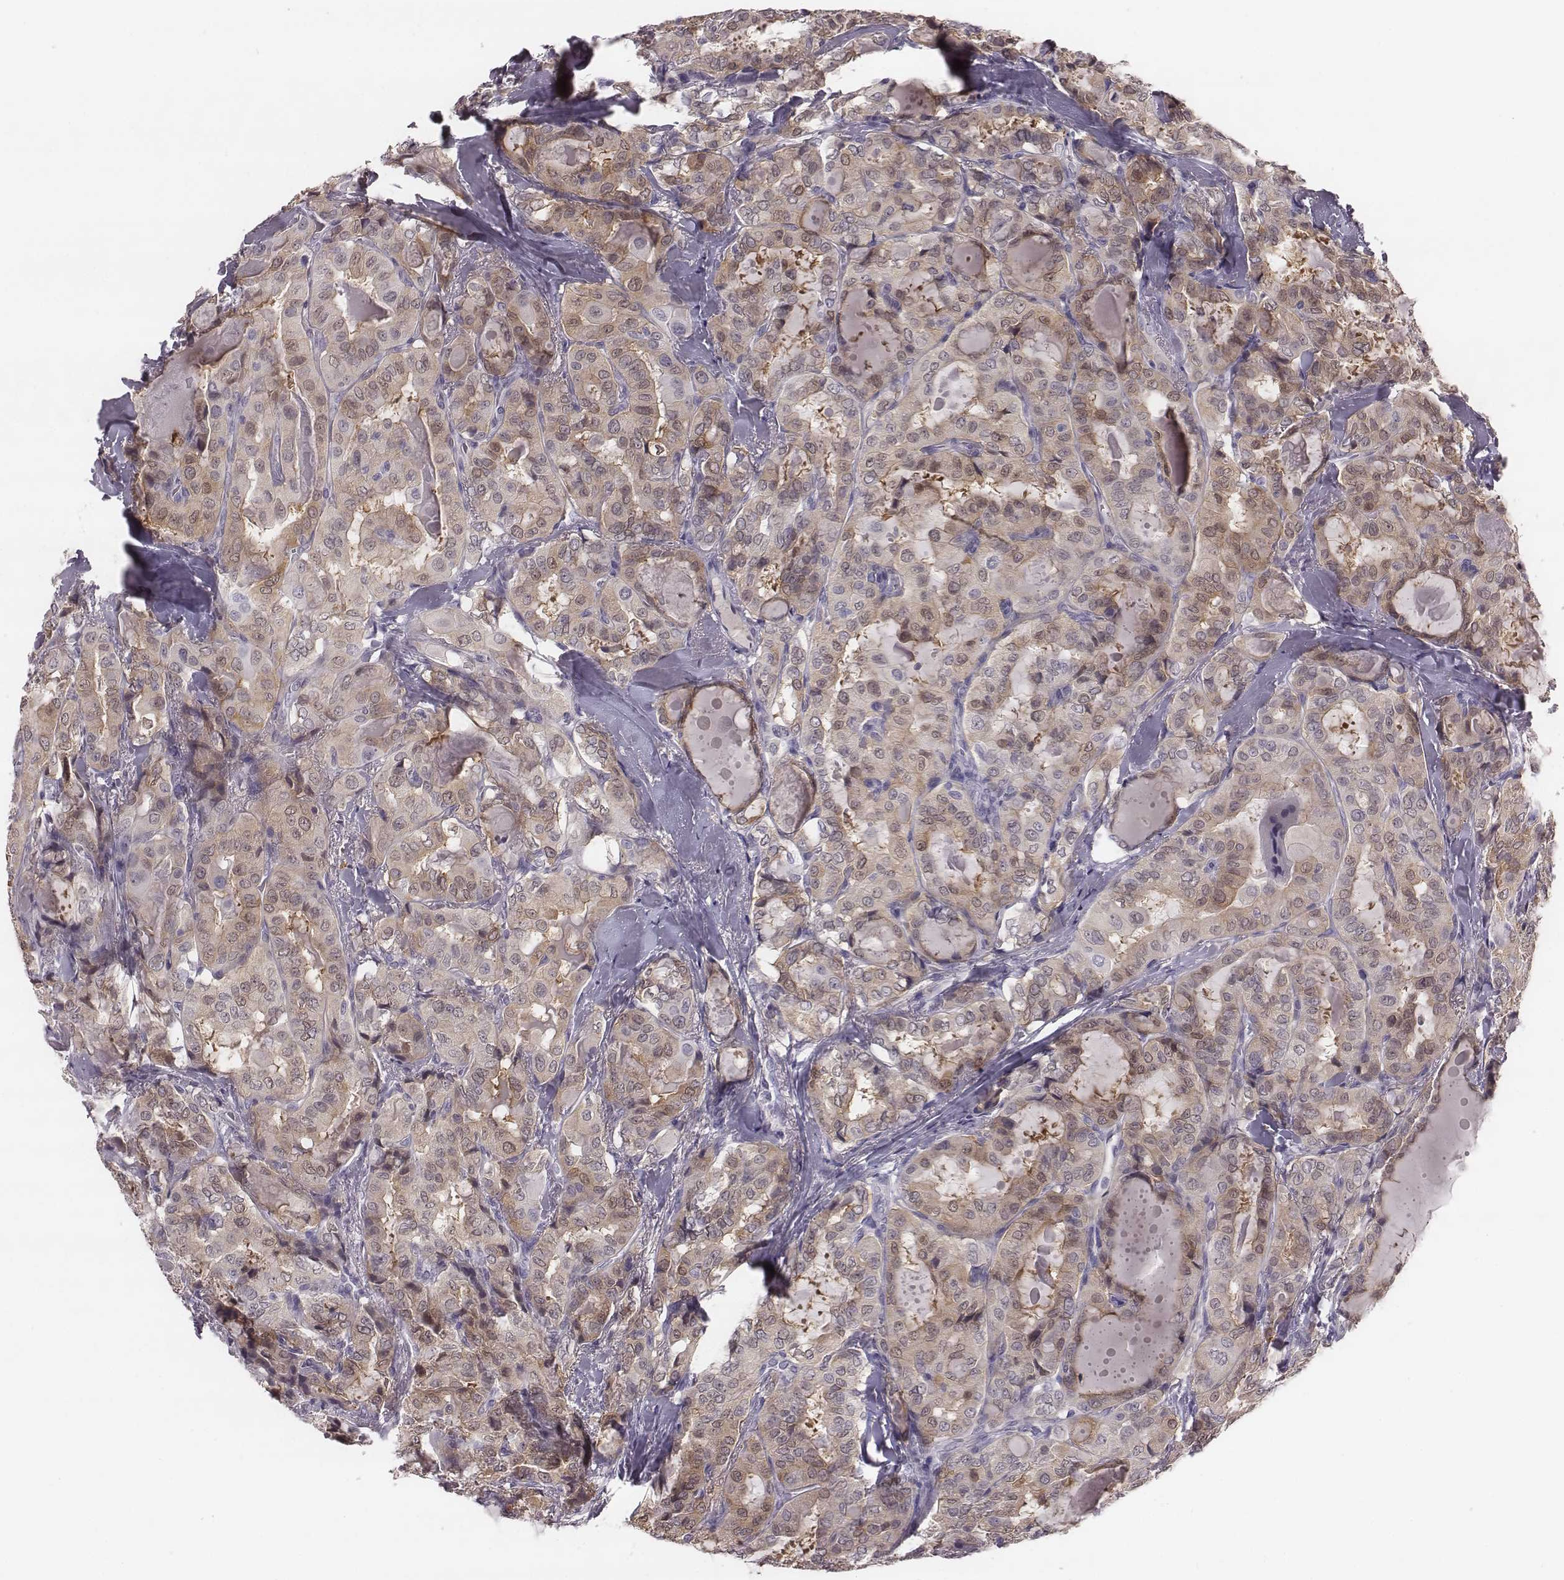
{"staining": {"intensity": "moderate", "quantity": "<25%", "location": "cytoplasmic/membranous"}, "tissue": "thyroid cancer", "cell_type": "Tumor cells", "image_type": "cancer", "snomed": [{"axis": "morphology", "description": "Papillary adenocarcinoma, NOS"}, {"axis": "topography", "description": "Thyroid gland"}], "caption": "IHC of thyroid cancer shows low levels of moderate cytoplasmic/membranous positivity in approximately <25% of tumor cells.", "gene": "PDE8B", "patient": {"sex": "female", "age": 41}}